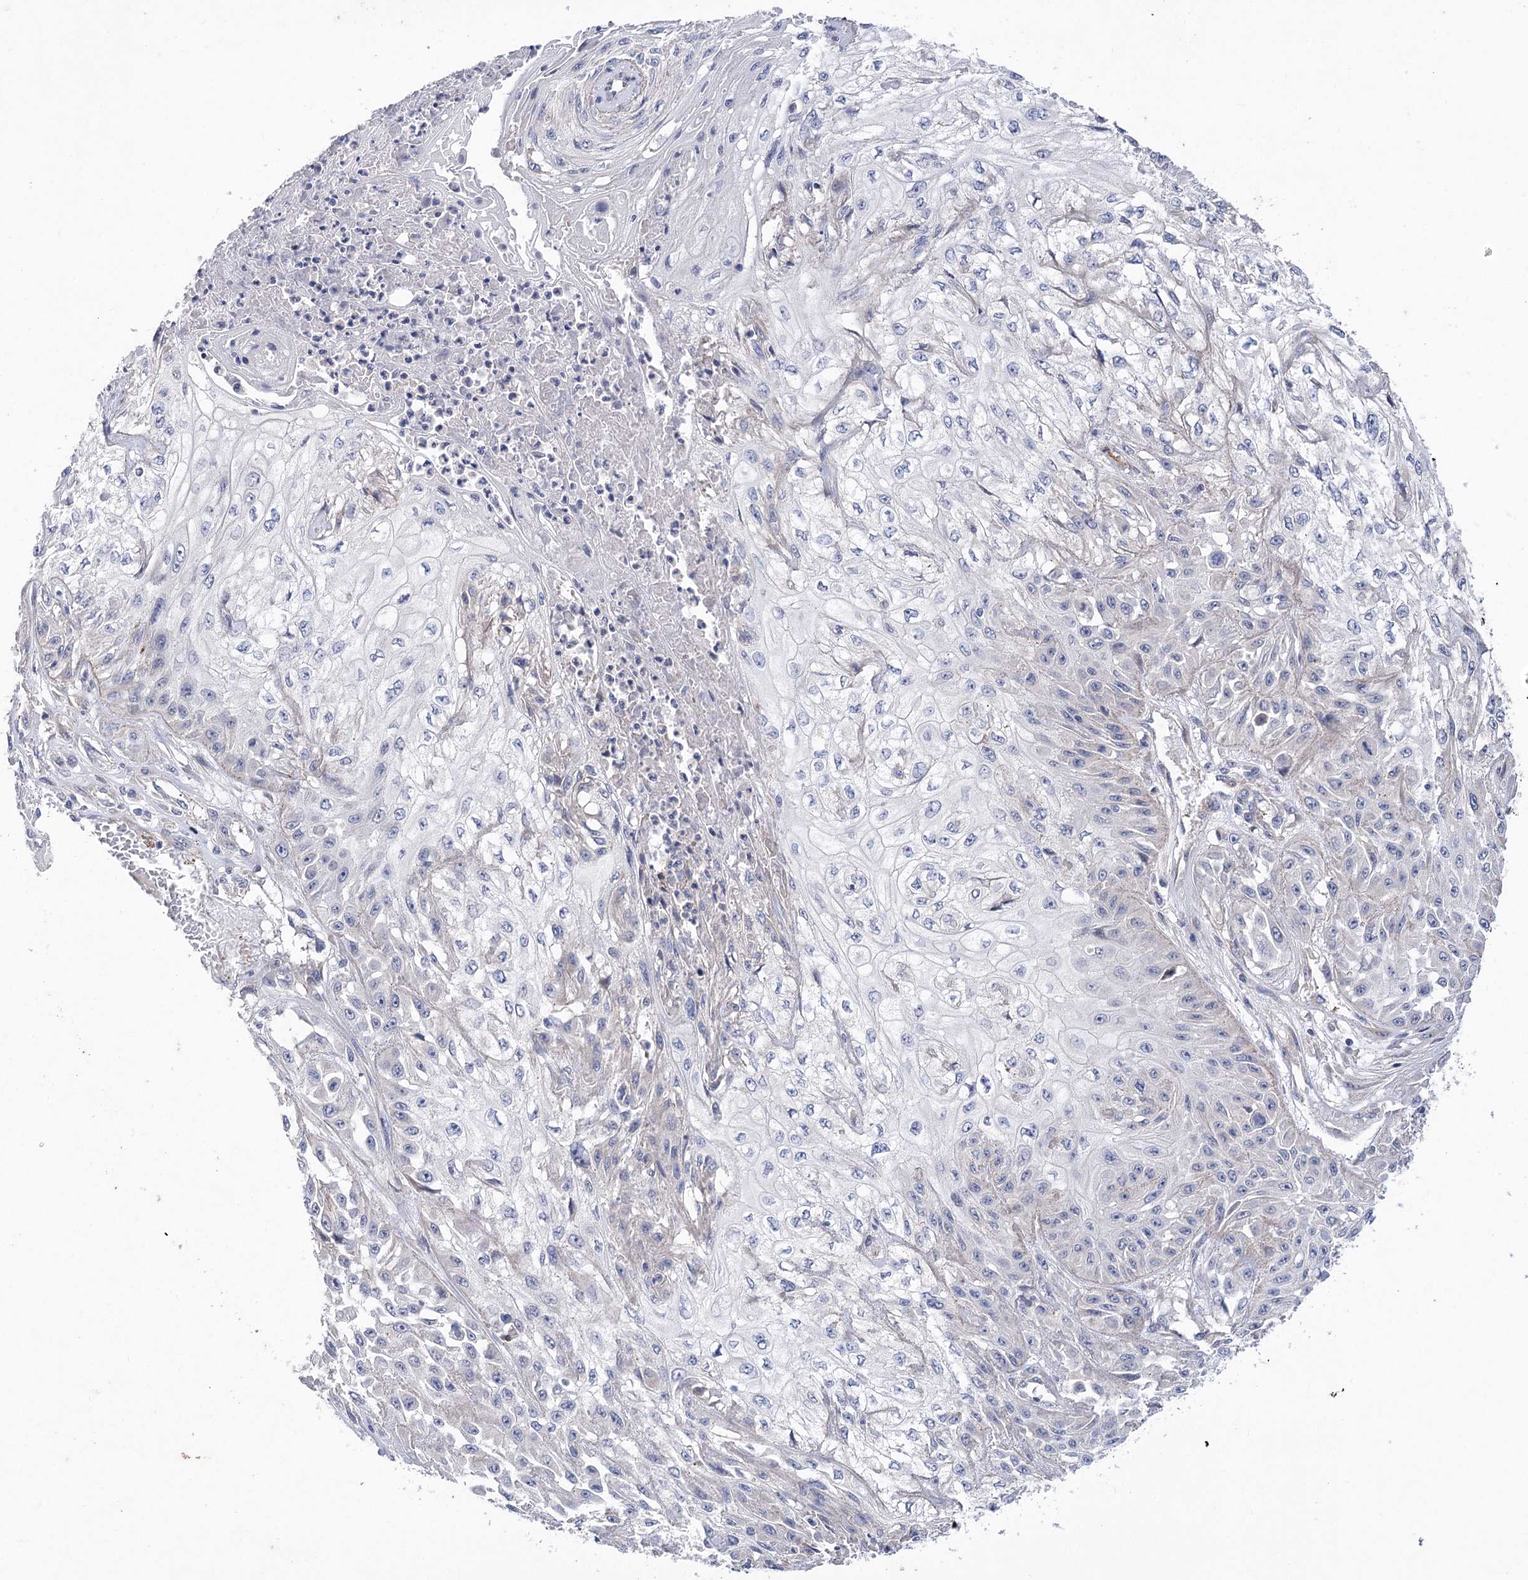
{"staining": {"intensity": "negative", "quantity": "none", "location": "none"}, "tissue": "skin cancer", "cell_type": "Tumor cells", "image_type": "cancer", "snomed": [{"axis": "morphology", "description": "Squamous cell carcinoma, NOS"}, {"axis": "morphology", "description": "Squamous cell carcinoma, metastatic, NOS"}, {"axis": "topography", "description": "Skin"}, {"axis": "topography", "description": "Lymph node"}], "caption": "Skin cancer stained for a protein using immunohistochemistry (IHC) exhibits no positivity tumor cells.", "gene": "RDH16", "patient": {"sex": "male", "age": 75}}